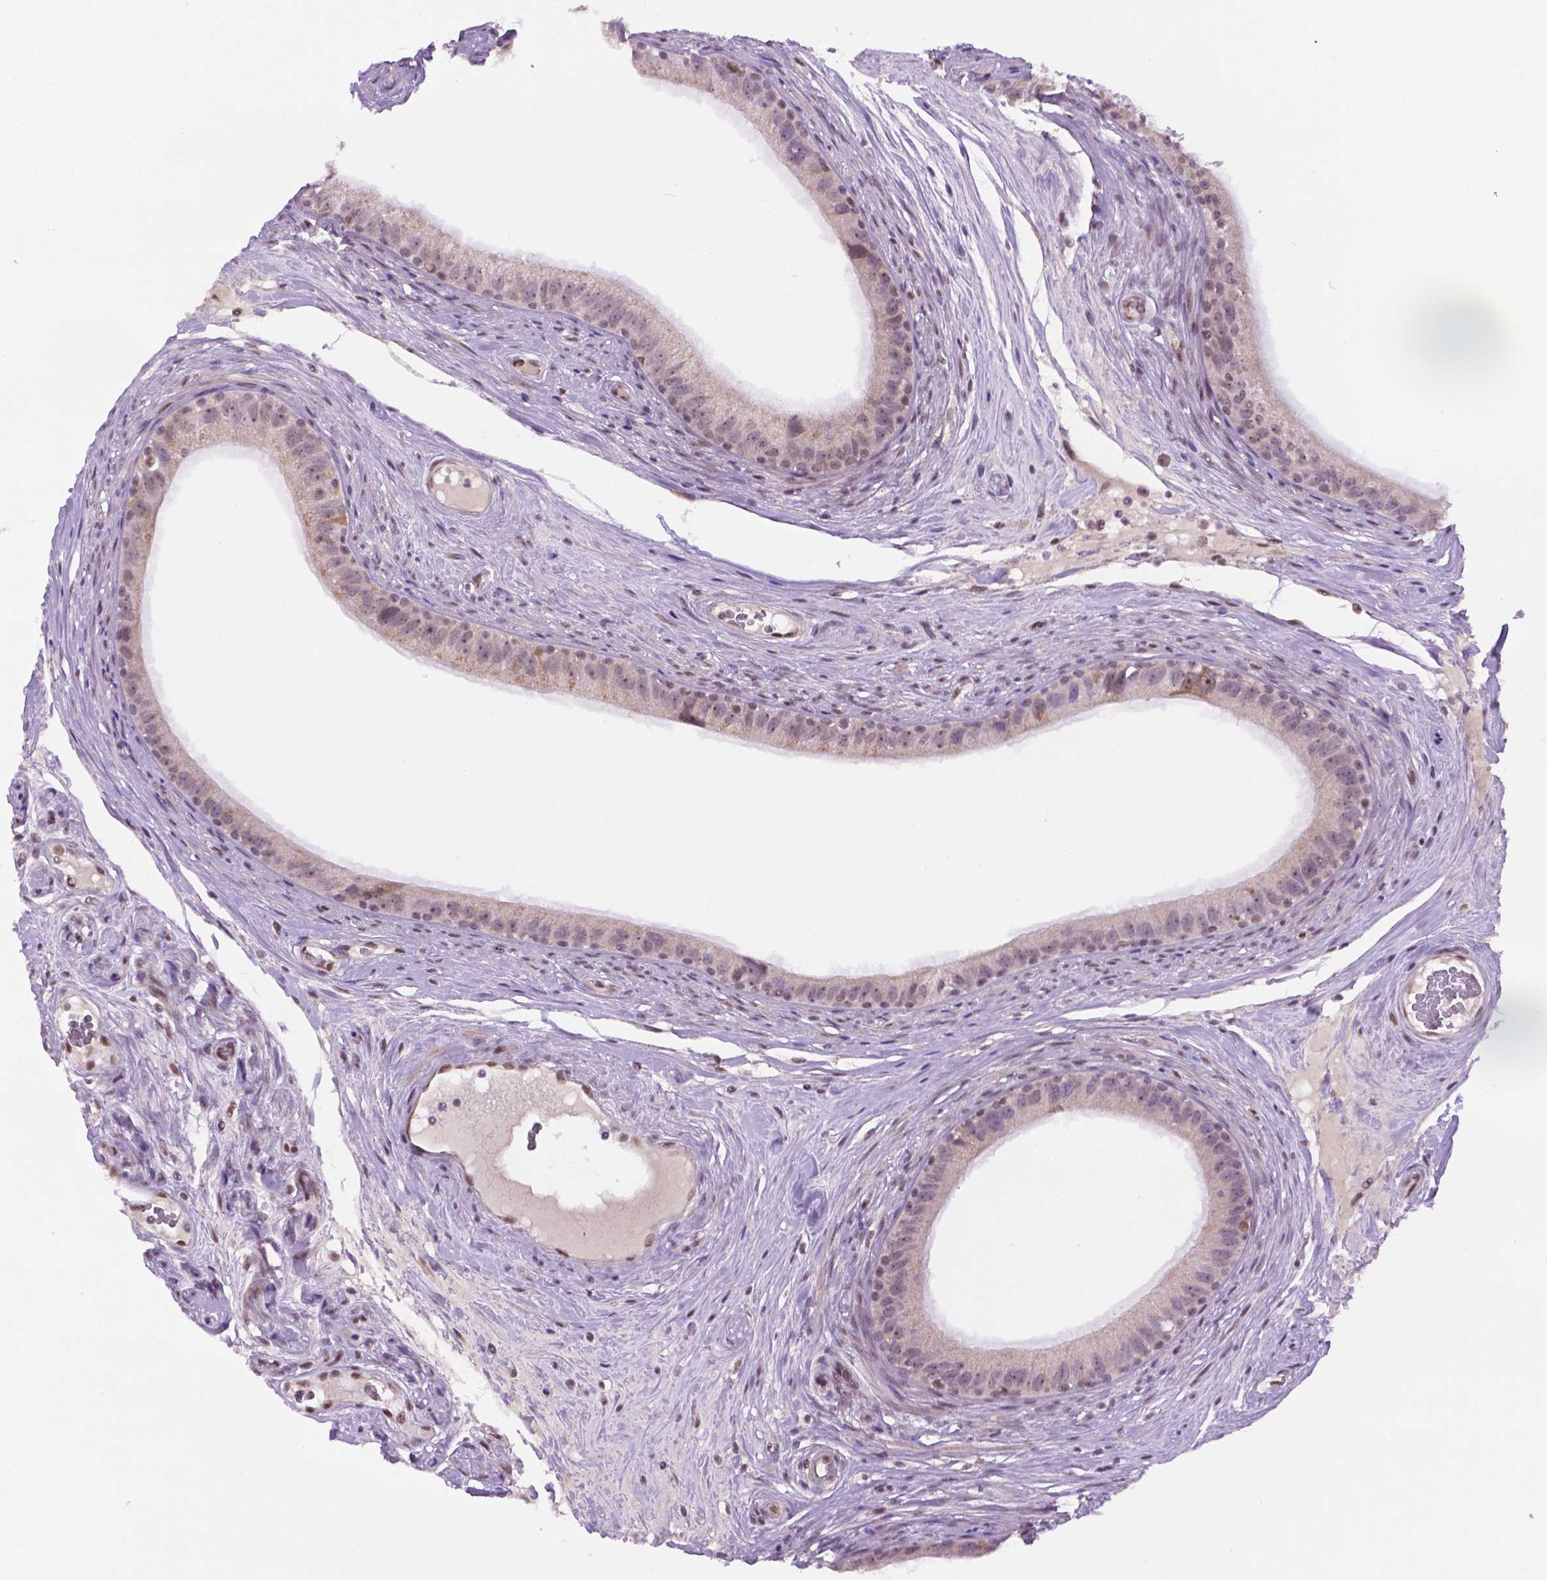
{"staining": {"intensity": "weak", "quantity": "<25%", "location": "nuclear"}, "tissue": "epididymis", "cell_type": "Glandular cells", "image_type": "normal", "snomed": [{"axis": "morphology", "description": "Normal tissue, NOS"}, {"axis": "topography", "description": "Epididymis"}], "caption": "IHC histopathology image of unremarkable epididymis stained for a protein (brown), which reveals no positivity in glandular cells.", "gene": "C18orf21", "patient": {"sex": "male", "age": 59}}